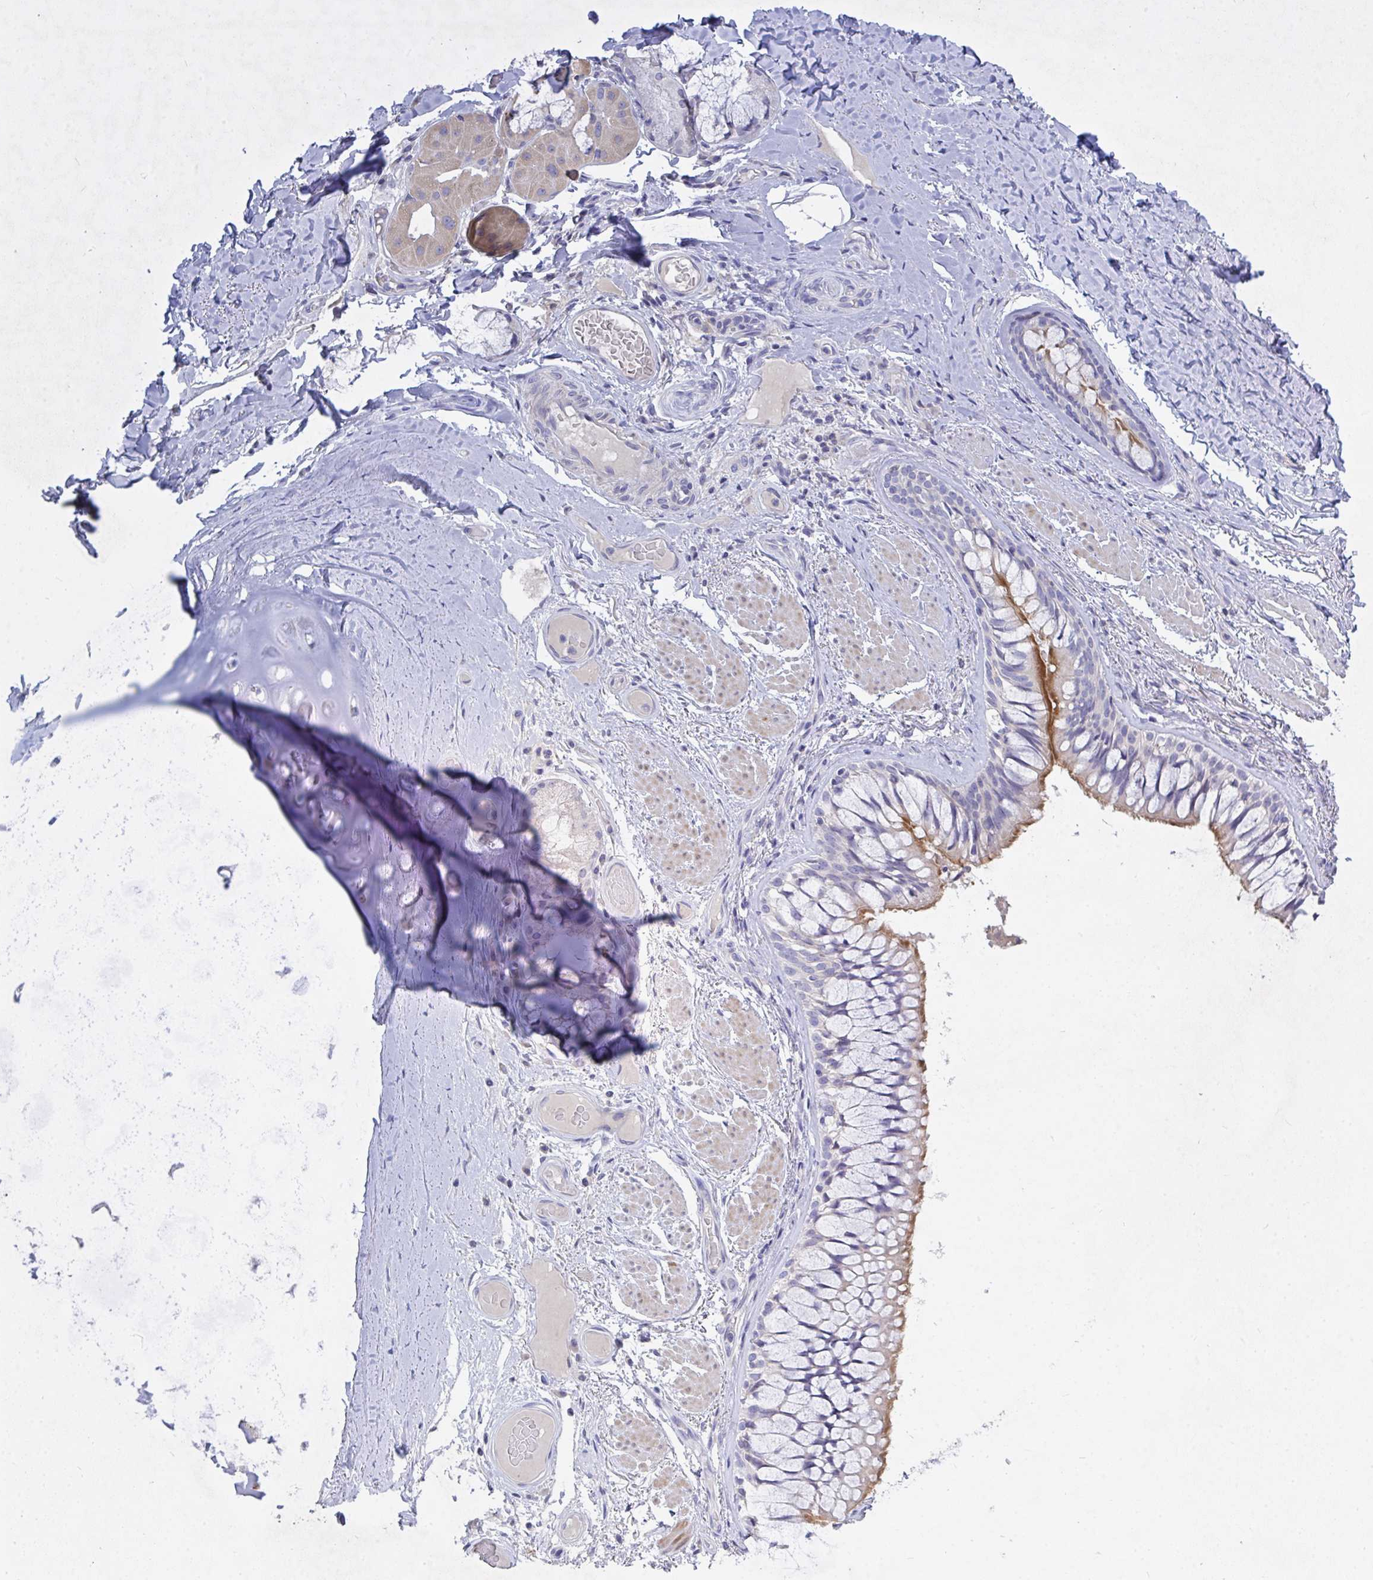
{"staining": {"intensity": "negative", "quantity": "none", "location": "none"}, "tissue": "adipose tissue", "cell_type": "Adipocytes", "image_type": "normal", "snomed": [{"axis": "morphology", "description": "Normal tissue, NOS"}, {"axis": "topography", "description": "Cartilage tissue"}, {"axis": "topography", "description": "Bronchus"}], "caption": "Image shows no significant protein staining in adipocytes of unremarkable adipose tissue.", "gene": "ZNF561", "patient": {"sex": "male", "age": 64}}